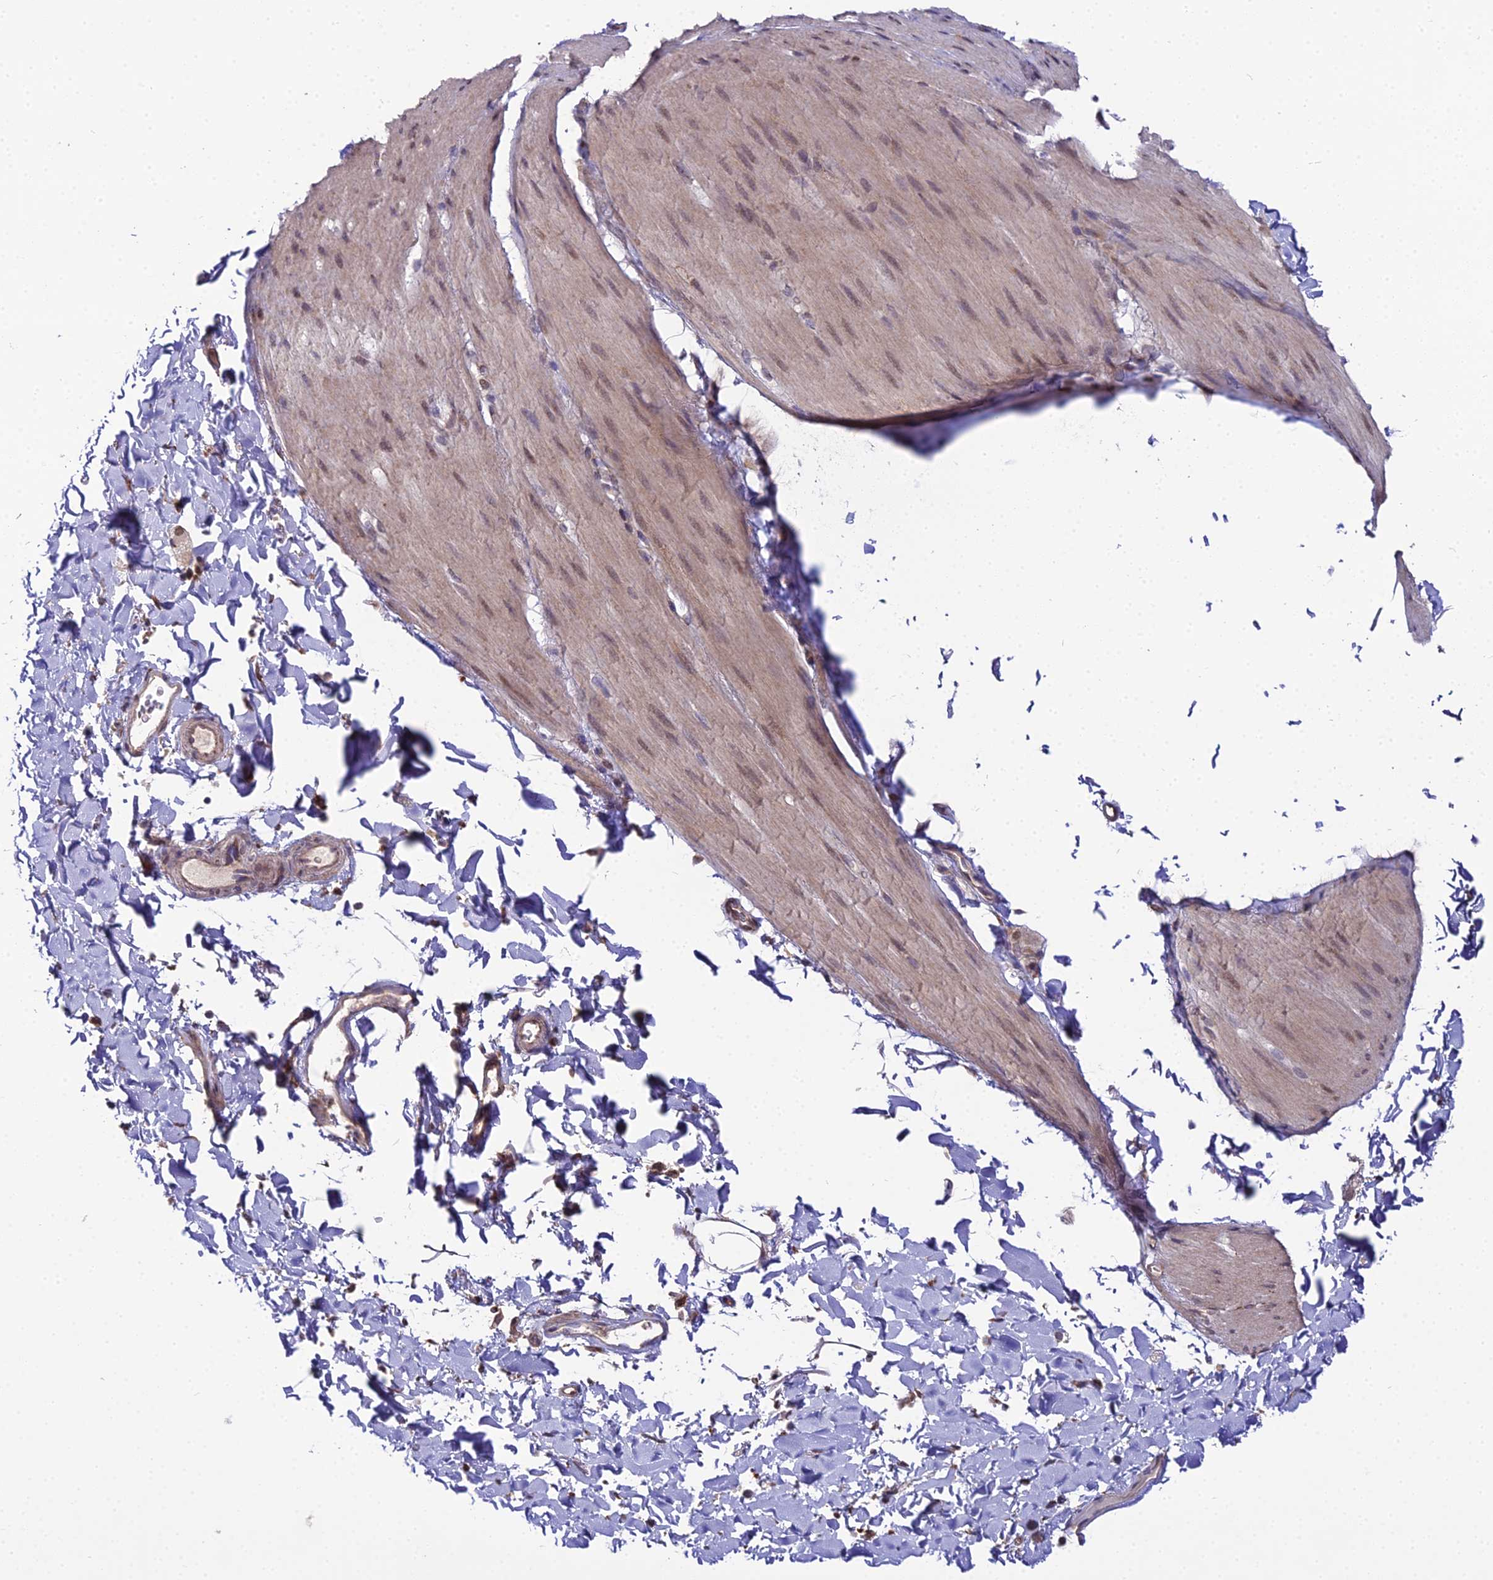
{"staining": {"intensity": "negative", "quantity": "none", "location": "none"}, "tissue": "smooth muscle", "cell_type": "Smooth muscle cells", "image_type": "normal", "snomed": [{"axis": "morphology", "description": "Normal tissue, NOS"}, {"axis": "topography", "description": "Smooth muscle"}, {"axis": "topography", "description": "Small intestine"}], "caption": "The image demonstrates no staining of smooth muscle cells in unremarkable smooth muscle.", "gene": "TROAP", "patient": {"sex": "female", "age": 84}}